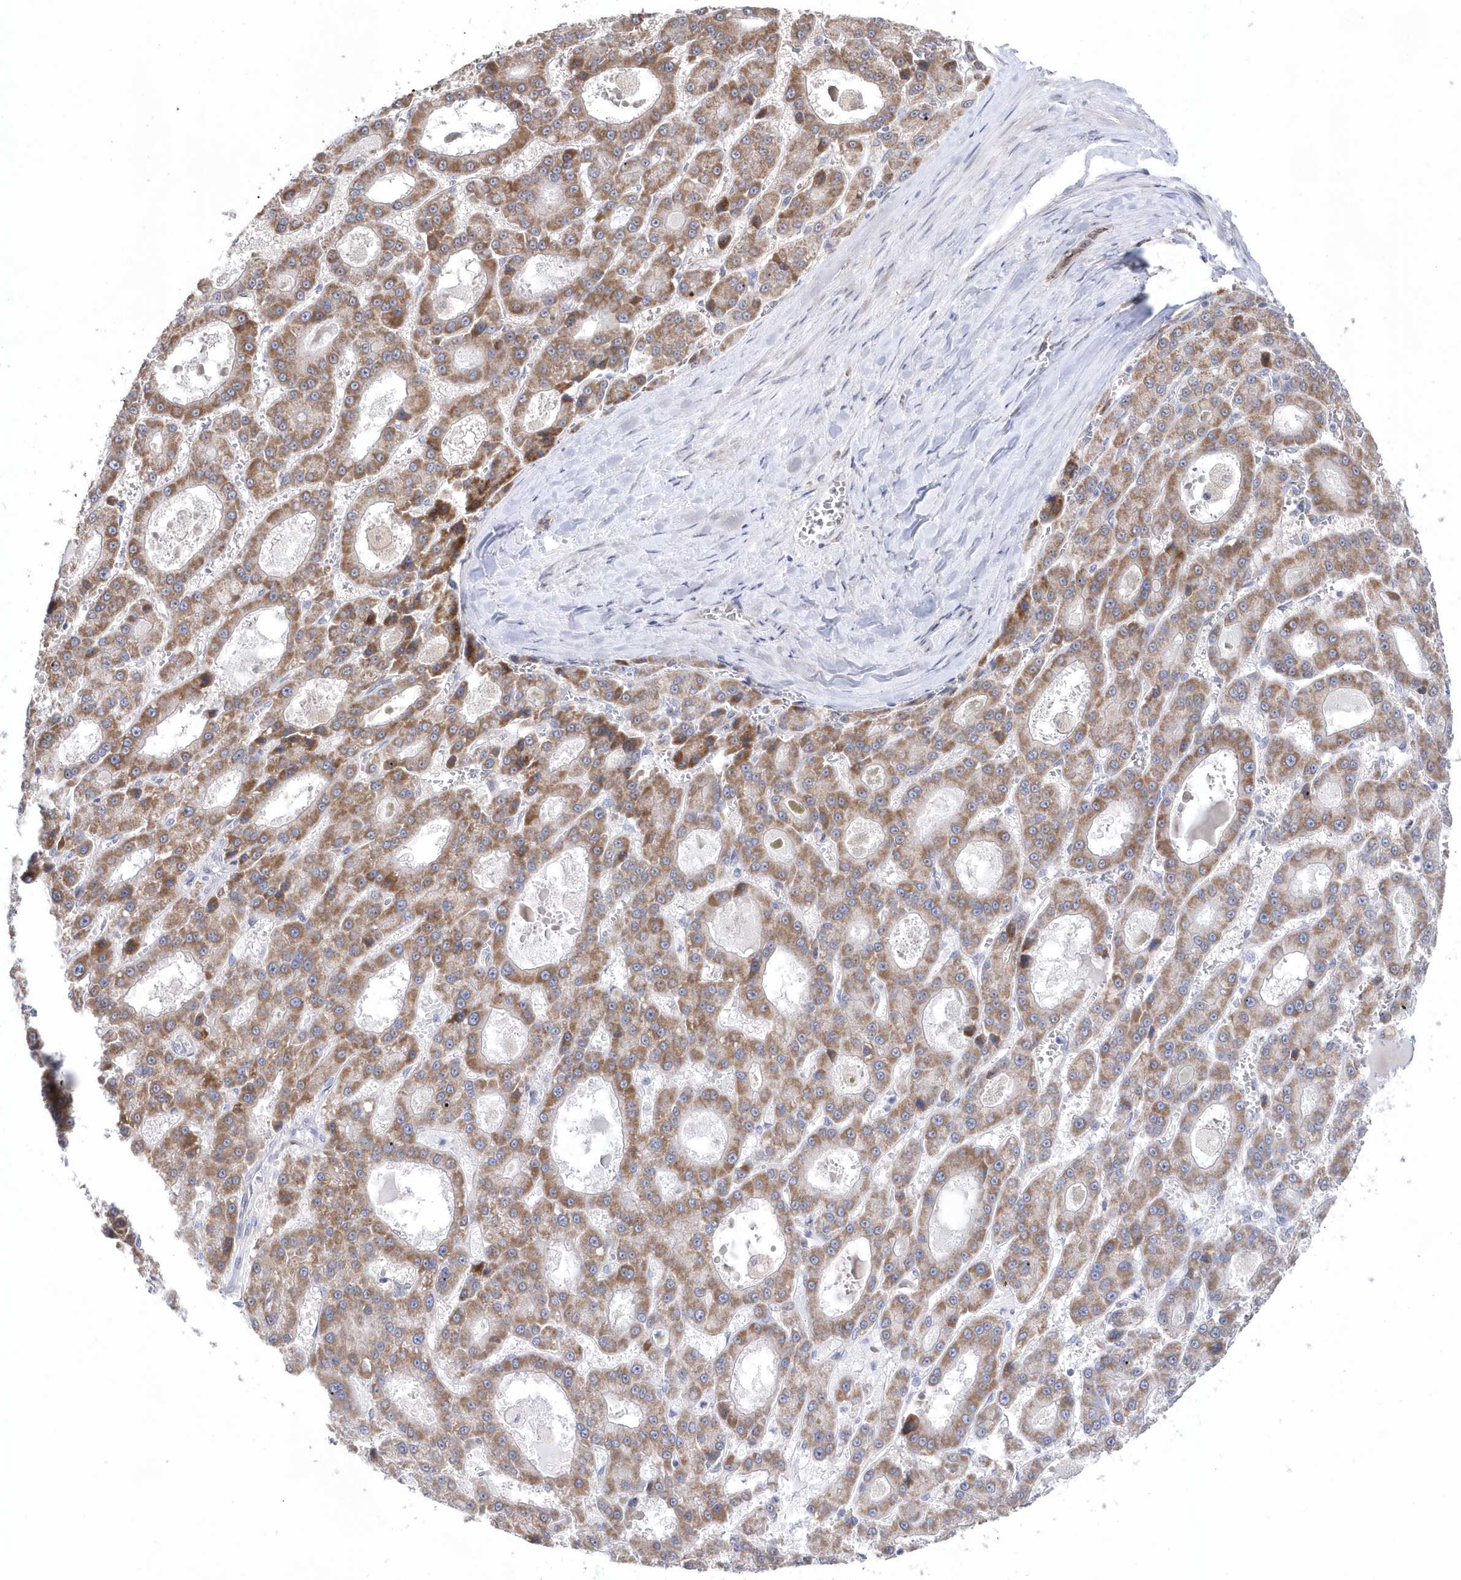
{"staining": {"intensity": "moderate", "quantity": ">75%", "location": "cytoplasmic/membranous"}, "tissue": "liver cancer", "cell_type": "Tumor cells", "image_type": "cancer", "snomed": [{"axis": "morphology", "description": "Carcinoma, Hepatocellular, NOS"}, {"axis": "topography", "description": "Liver"}], "caption": "IHC image of neoplastic tissue: liver cancer stained using immunohistochemistry reveals medium levels of moderate protein expression localized specifically in the cytoplasmic/membranous of tumor cells, appearing as a cytoplasmic/membranous brown color.", "gene": "BDH2", "patient": {"sex": "male", "age": 70}}